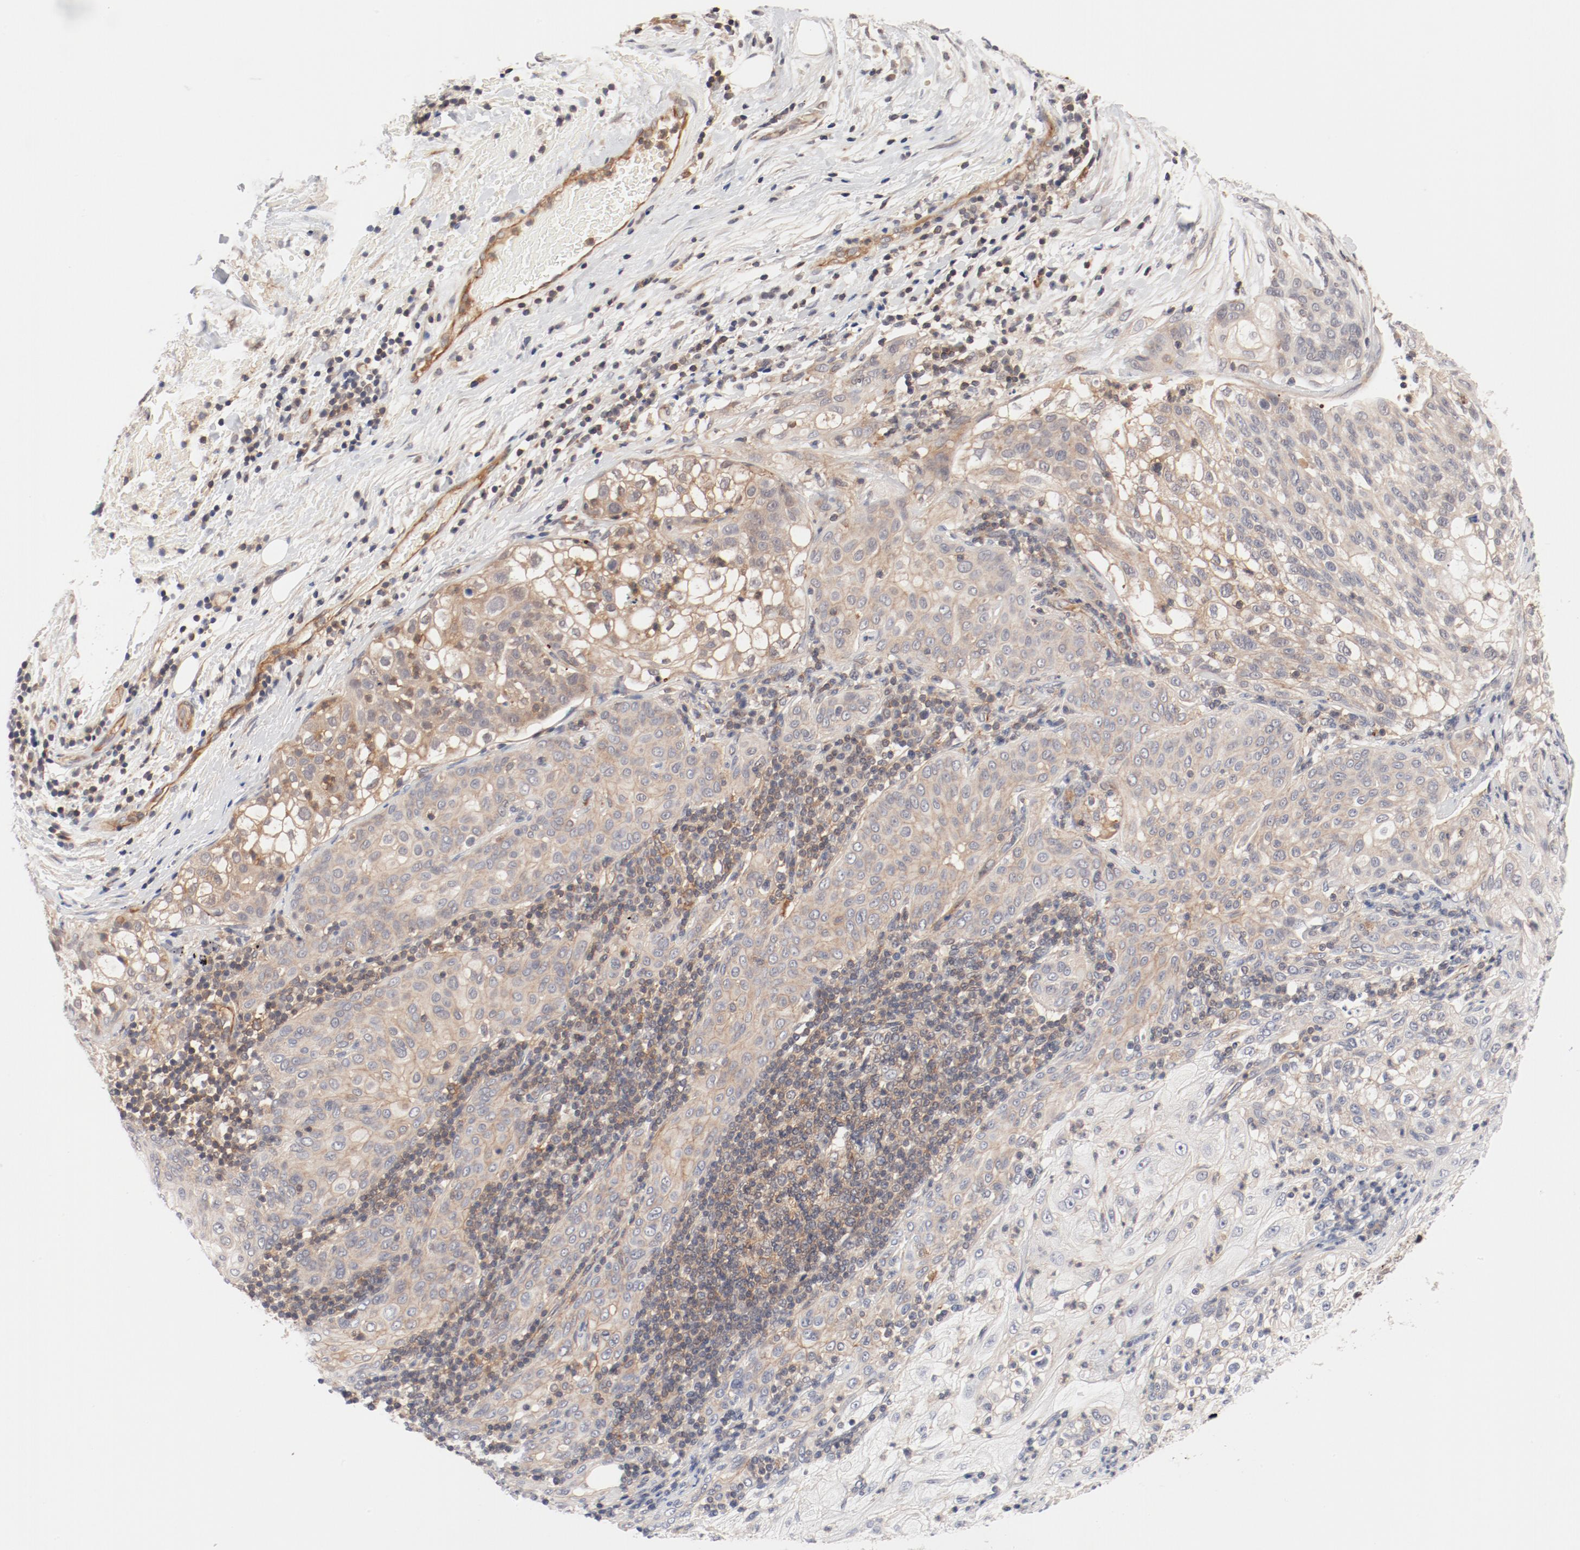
{"staining": {"intensity": "weak", "quantity": ">75%", "location": "cytoplasmic/membranous"}, "tissue": "lung cancer", "cell_type": "Tumor cells", "image_type": "cancer", "snomed": [{"axis": "morphology", "description": "Inflammation, NOS"}, {"axis": "morphology", "description": "Squamous cell carcinoma, NOS"}, {"axis": "topography", "description": "Lymph node"}, {"axis": "topography", "description": "Soft tissue"}, {"axis": "topography", "description": "Lung"}], "caption": "Lung cancer was stained to show a protein in brown. There is low levels of weak cytoplasmic/membranous positivity in approximately >75% of tumor cells.", "gene": "ZNF267", "patient": {"sex": "male", "age": 66}}